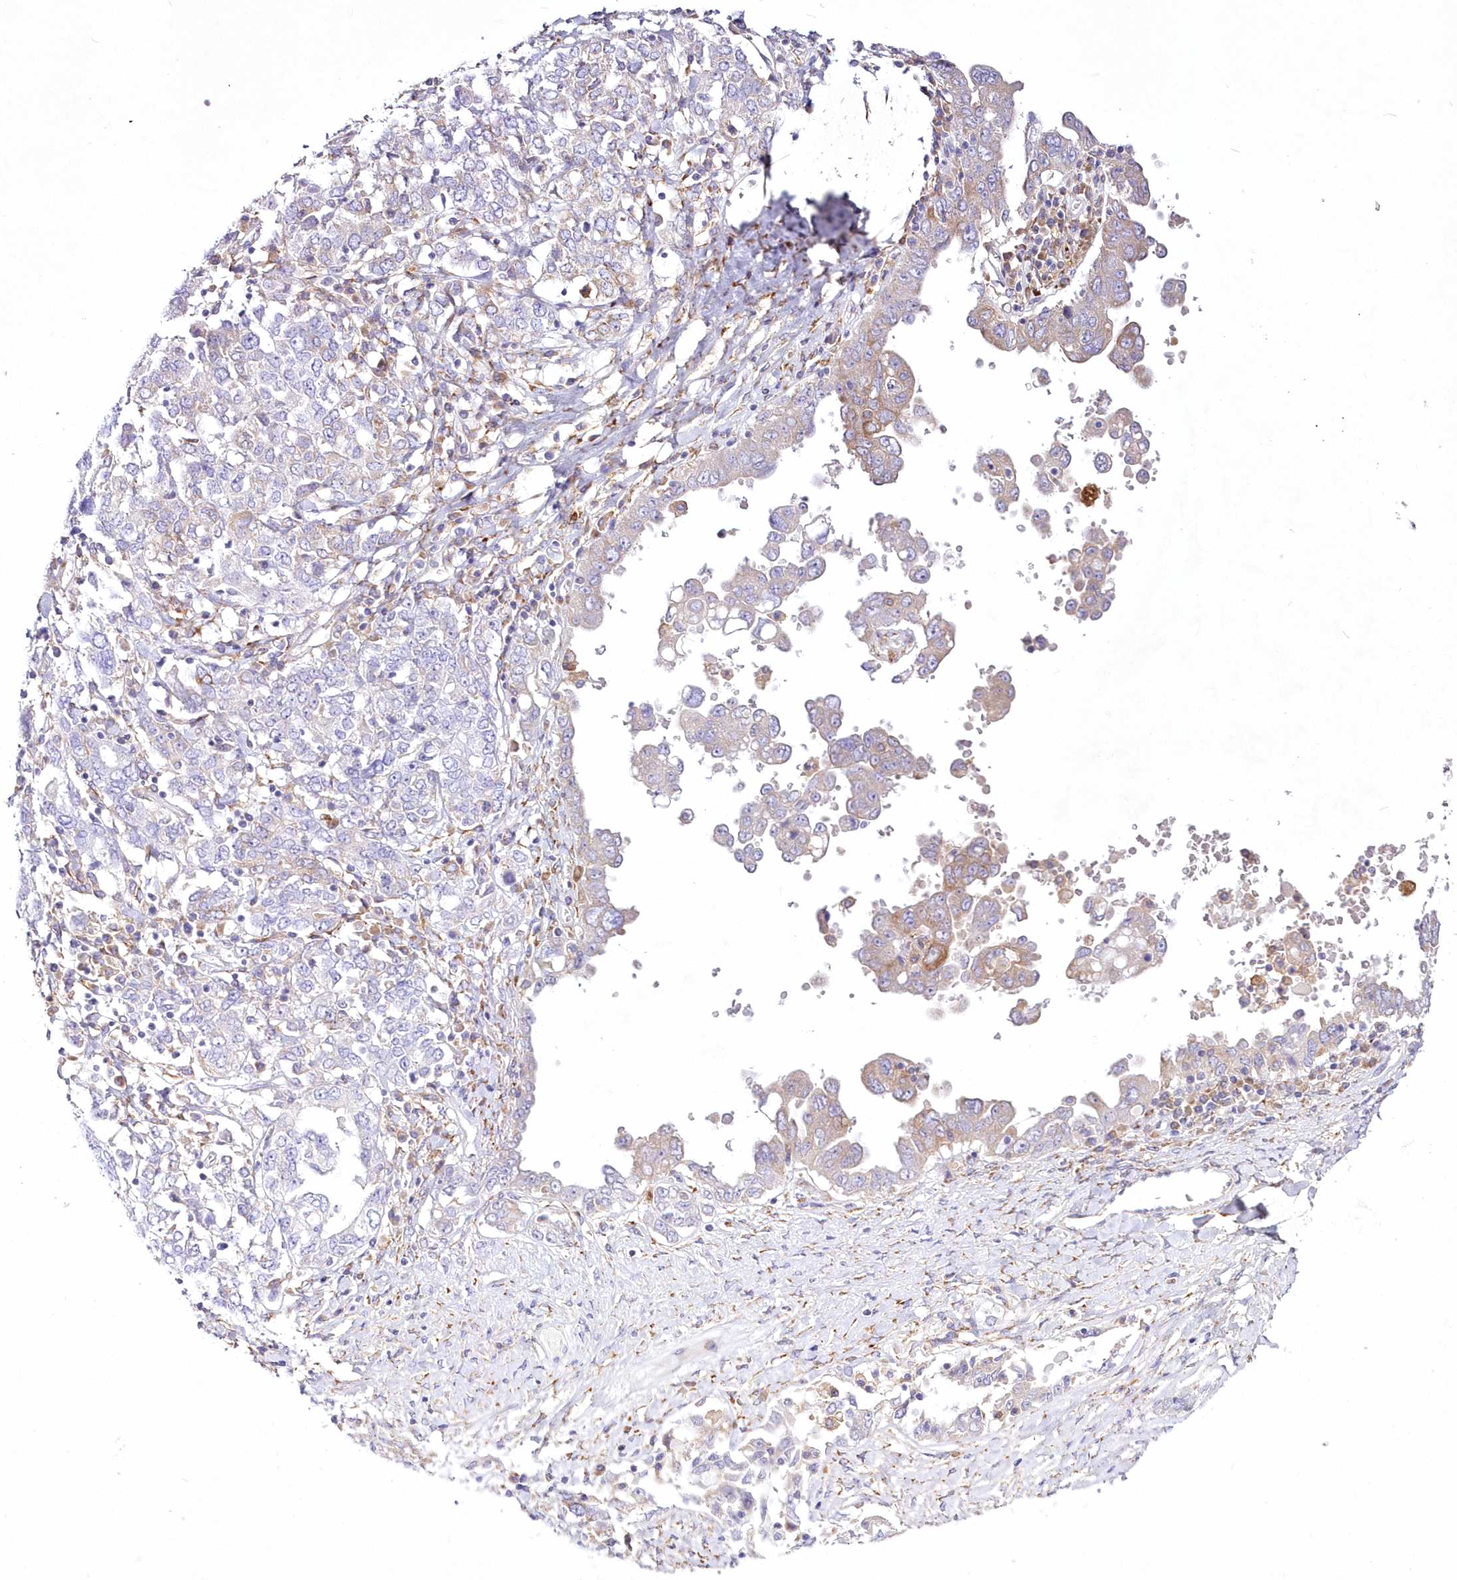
{"staining": {"intensity": "negative", "quantity": "none", "location": "none"}, "tissue": "ovarian cancer", "cell_type": "Tumor cells", "image_type": "cancer", "snomed": [{"axis": "morphology", "description": "Carcinoma, endometroid"}, {"axis": "topography", "description": "Ovary"}], "caption": "Ovarian cancer (endometroid carcinoma) was stained to show a protein in brown. There is no significant staining in tumor cells.", "gene": "ARFGEF3", "patient": {"sex": "female", "age": 62}}